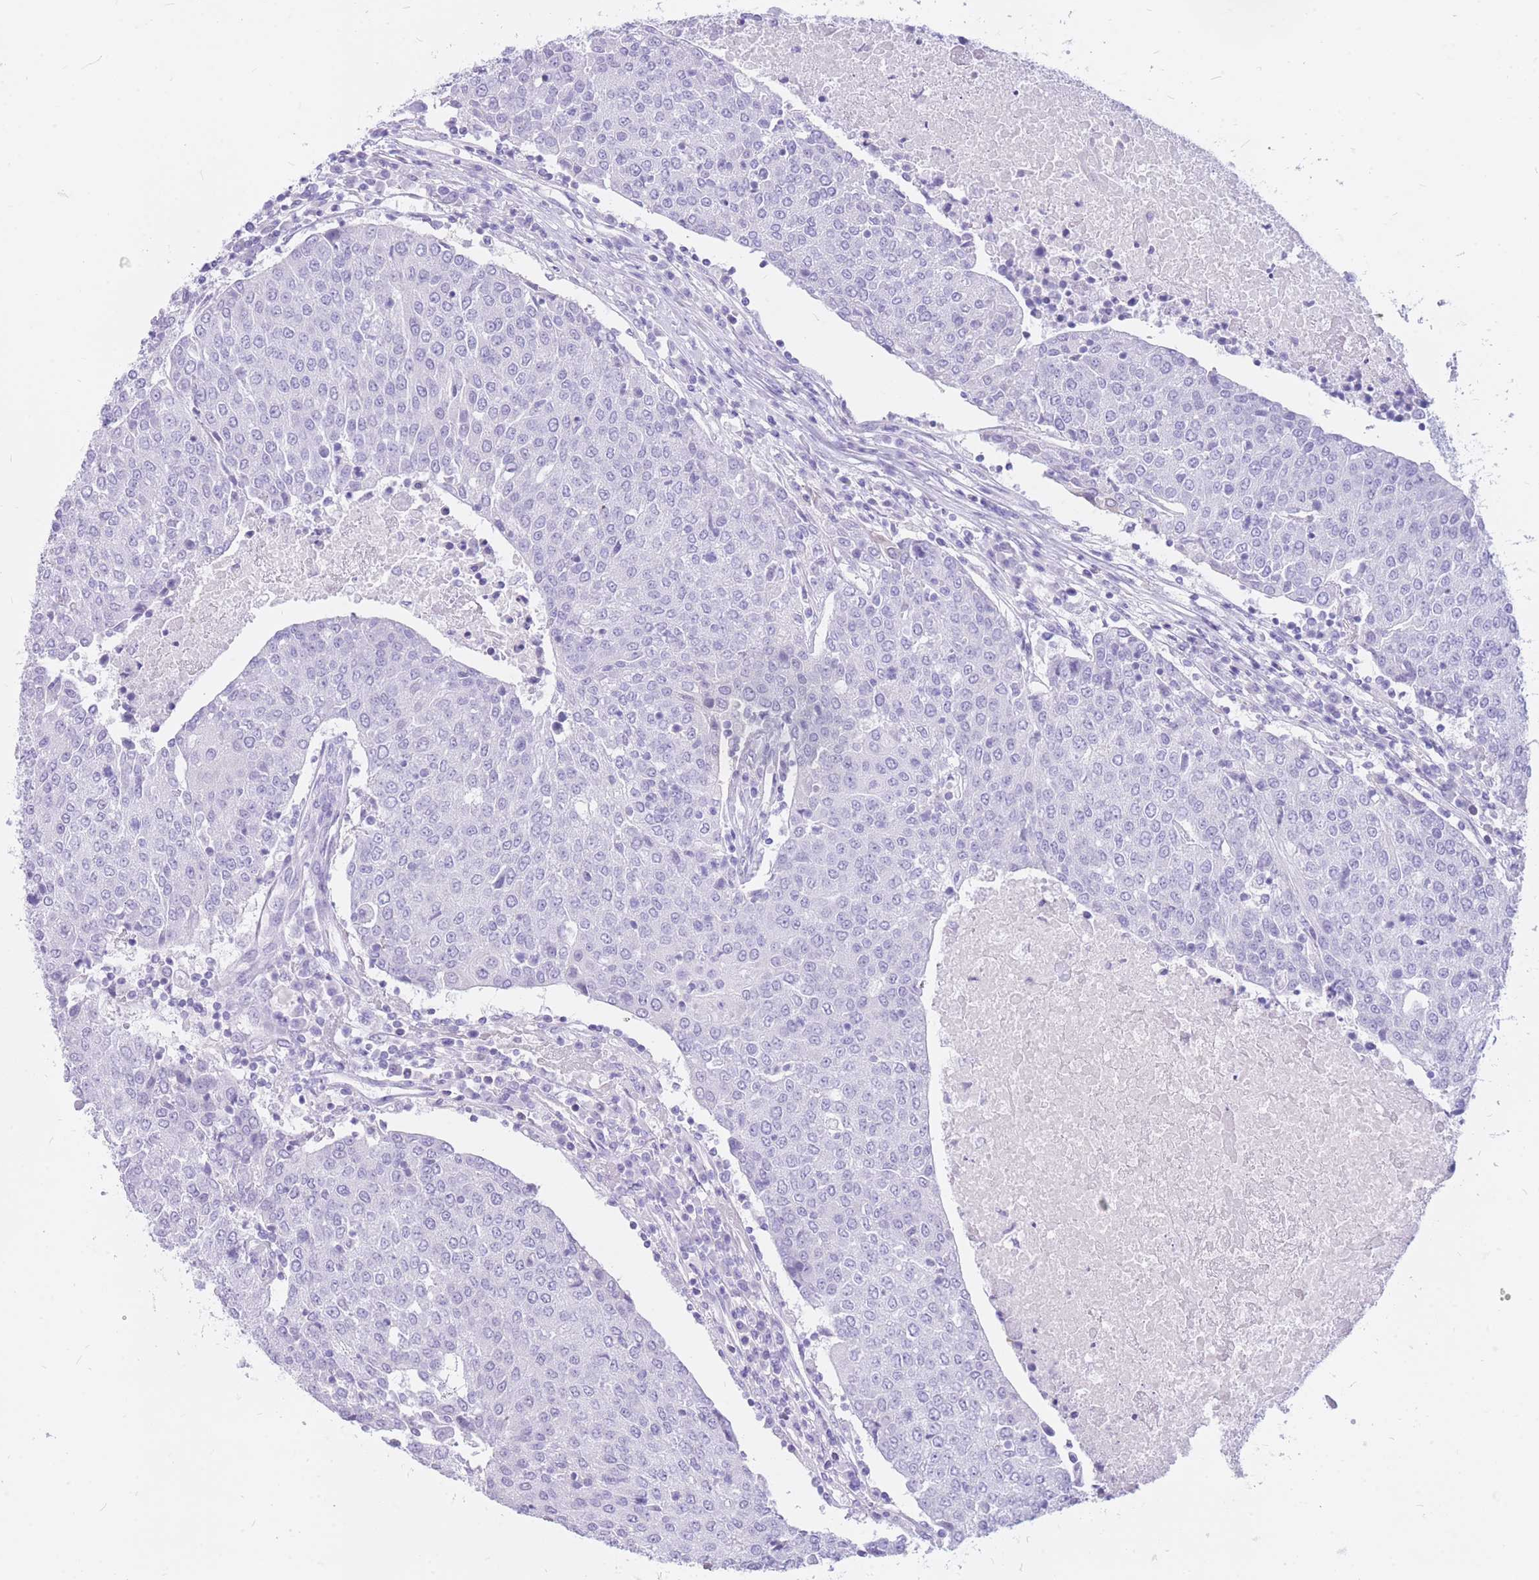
{"staining": {"intensity": "negative", "quantity": "none", "location": "none"}, "tissue": "urothelial cancer", "cell_type": "Tumor cells", "image_type": "cancer", "snomed": [{"axis": "morphology", "description": "Urothelial carcinoma, High grade"}, {"axis": "topography", "description": "Urinary bladder"}], "caption": "Tumor cells show no significant protein expression in high-grade urothelial carcinoma.", "gene": "CYP21A2", "patient": {"sex": "female", "age": 85}}